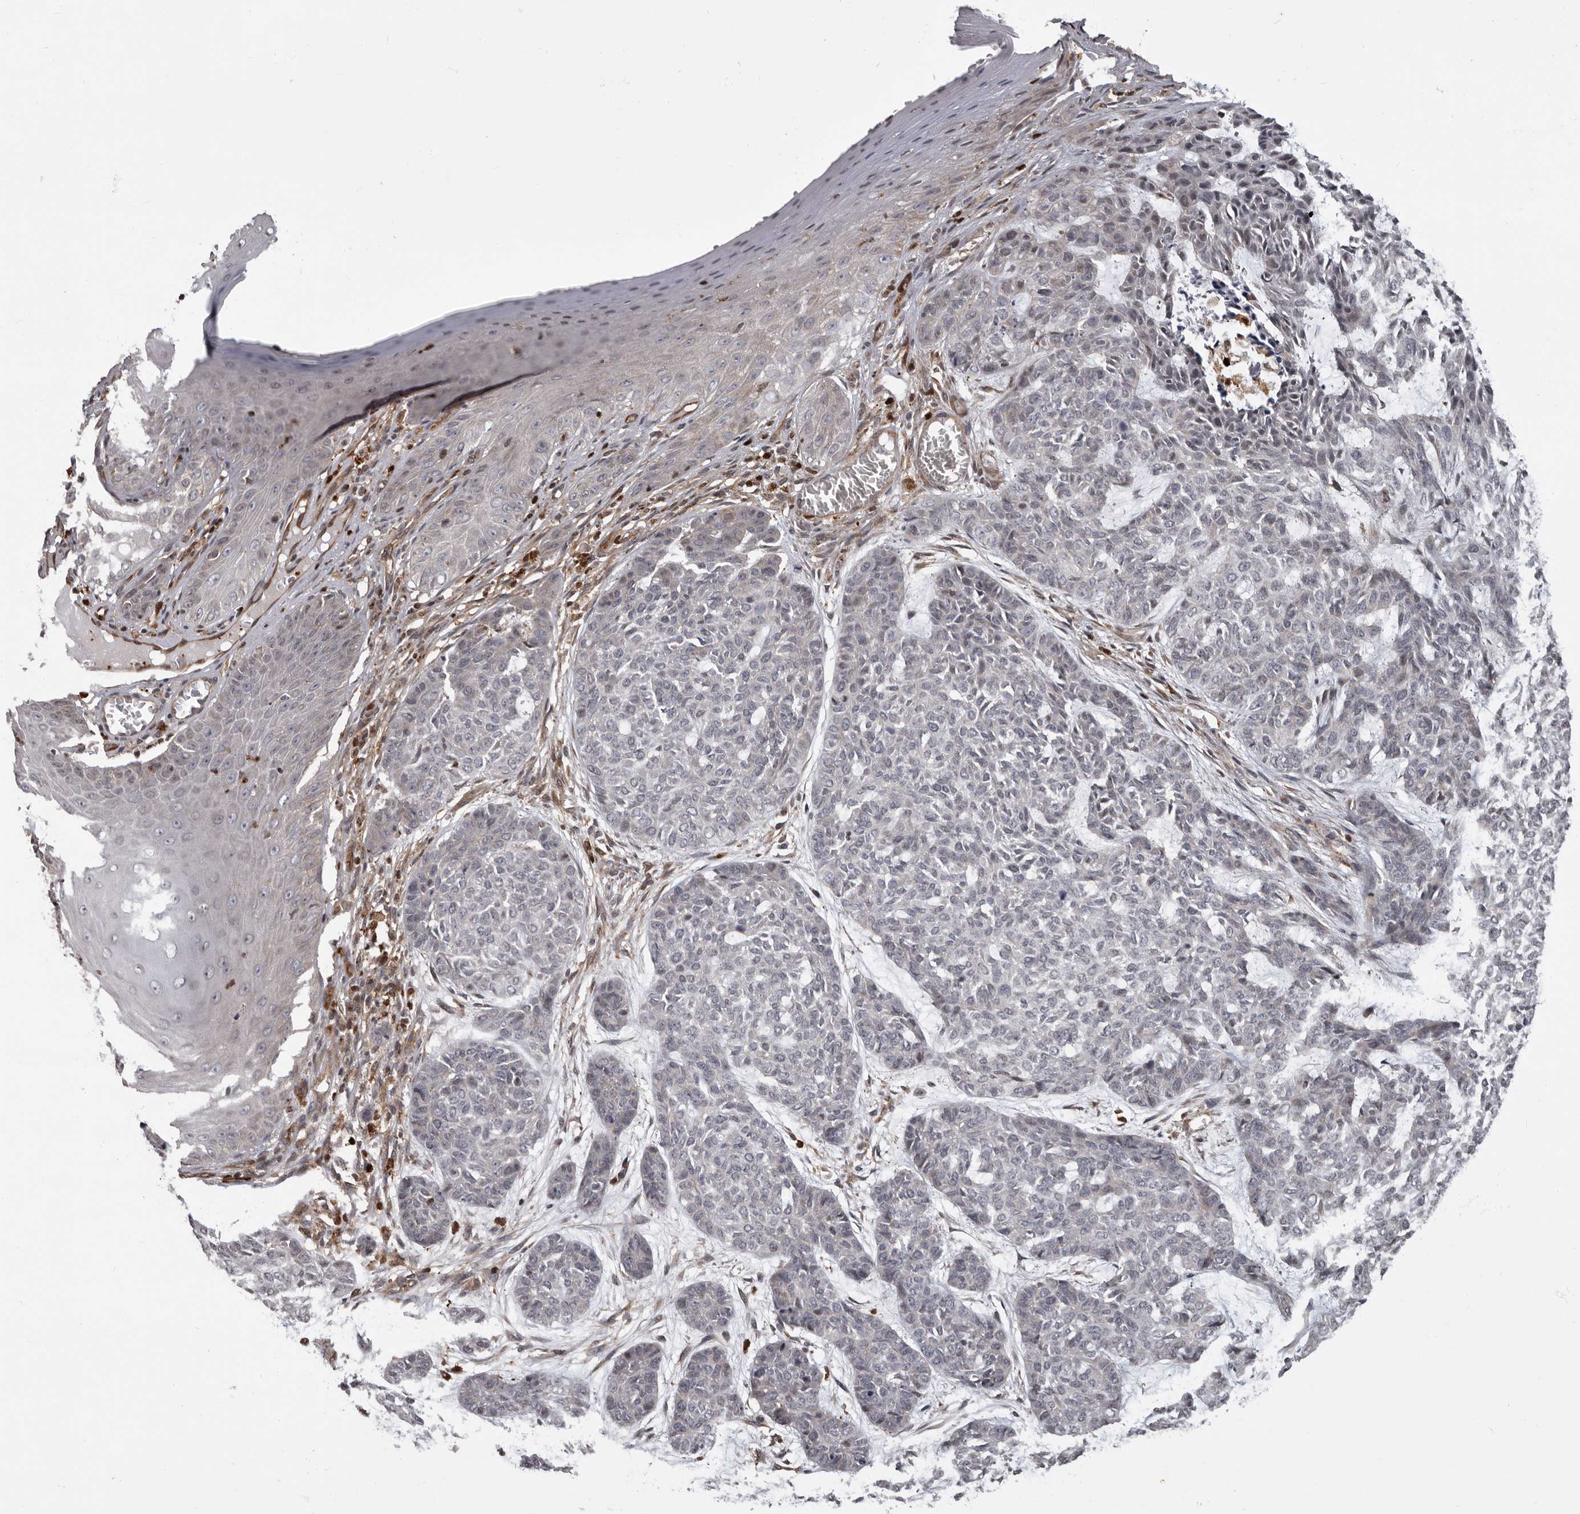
{"staining": {"intensity": "negative", "quantity": "none", "location": "none"}, "tissue": "skin cancer", "cell_type": "Tumor cells", "image_type": "cancer", "snomed": [{"axis": "morphology", "description": "Basal cell carcinoma"}, {"axis": "topography", "description": "Skin"}], "caption": "An immunohistochemistry (IHC) micrograph of skin cancer is shown. There is no staining in tumor cells of skin cancer.", "gene": "FGFR4", "patient": {"sex": "female", "age": 64}}